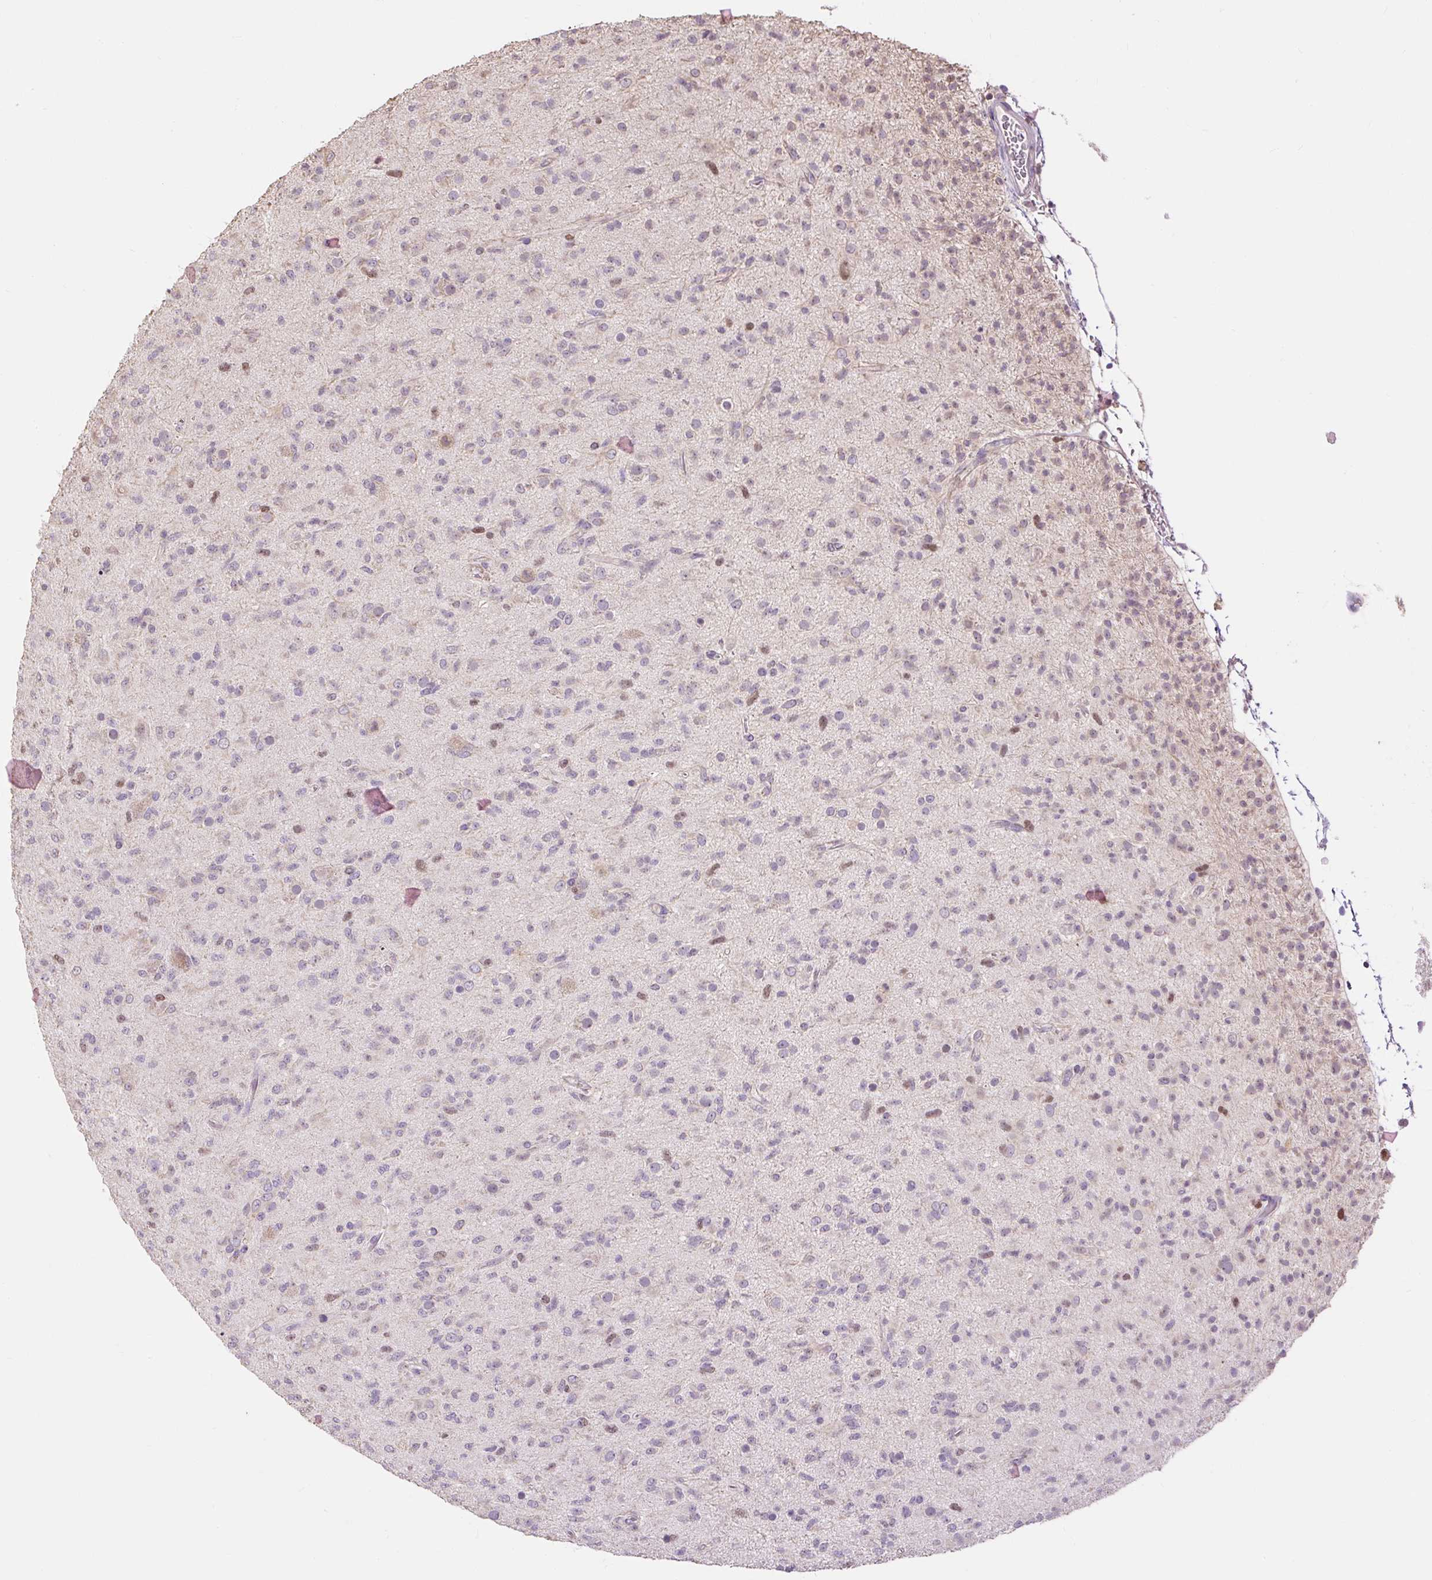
{"staining": {"intensity": "weak", "quantity": "<25%", "location": "nuclear"}, "tissue": "glioma", "cell_type": "Tumor cells", "image_type": "cancer", "snomed": [{"axis": "morphology", "description": "Glioma, malignant, Low grade"}, {"axis": "topography", "description": "Brain"}], "caption": "This is a photomicrograph of immunohistochemistry (IHC) staining of glioma, which shows no staining in tumor cells.", "gene": "RACGAP1", "patient": {"sex": "male", "age": 65}}